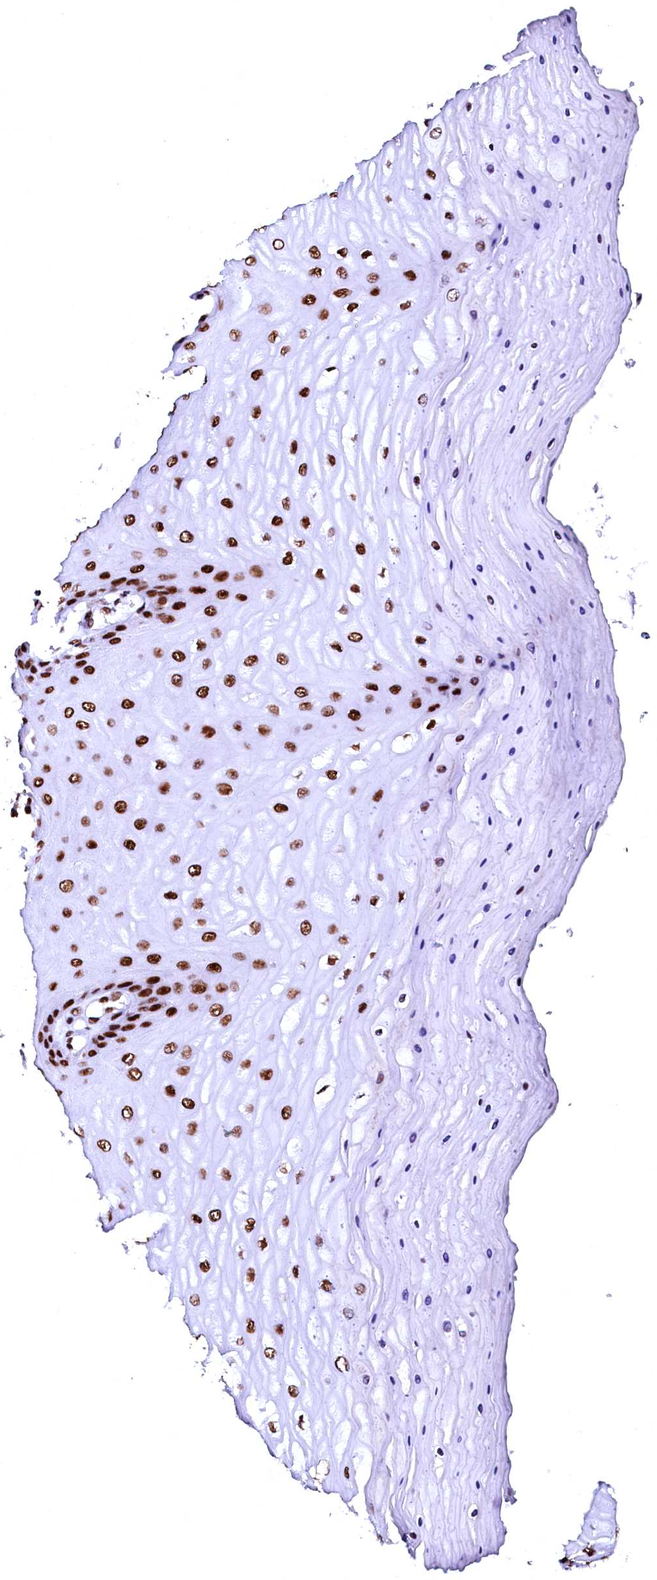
{"staining": {"intensity": "strong", "quantity": ">75%", "location": "nuclear"}, "tissue": "cervix", "cell_type": "Glandular cells", "image_type": "normal", "snomed": [{"axis": "morphology", "description": "Normal tissue, NOS"}, {"axis": "topography", "description": "Cervix"}], "caption": "Protein expression analysis of normal human cervix reveals strong nuclear expression in approximately >75% of glandular cells. Using DAB (3,3'-diaminobenzidine) (brown) and hematoxylin (blue) stains, captured at high magnification using brightfield microscopy.", "gene": "CPSF6", "patient": {"sex": "female", "age": 55}}